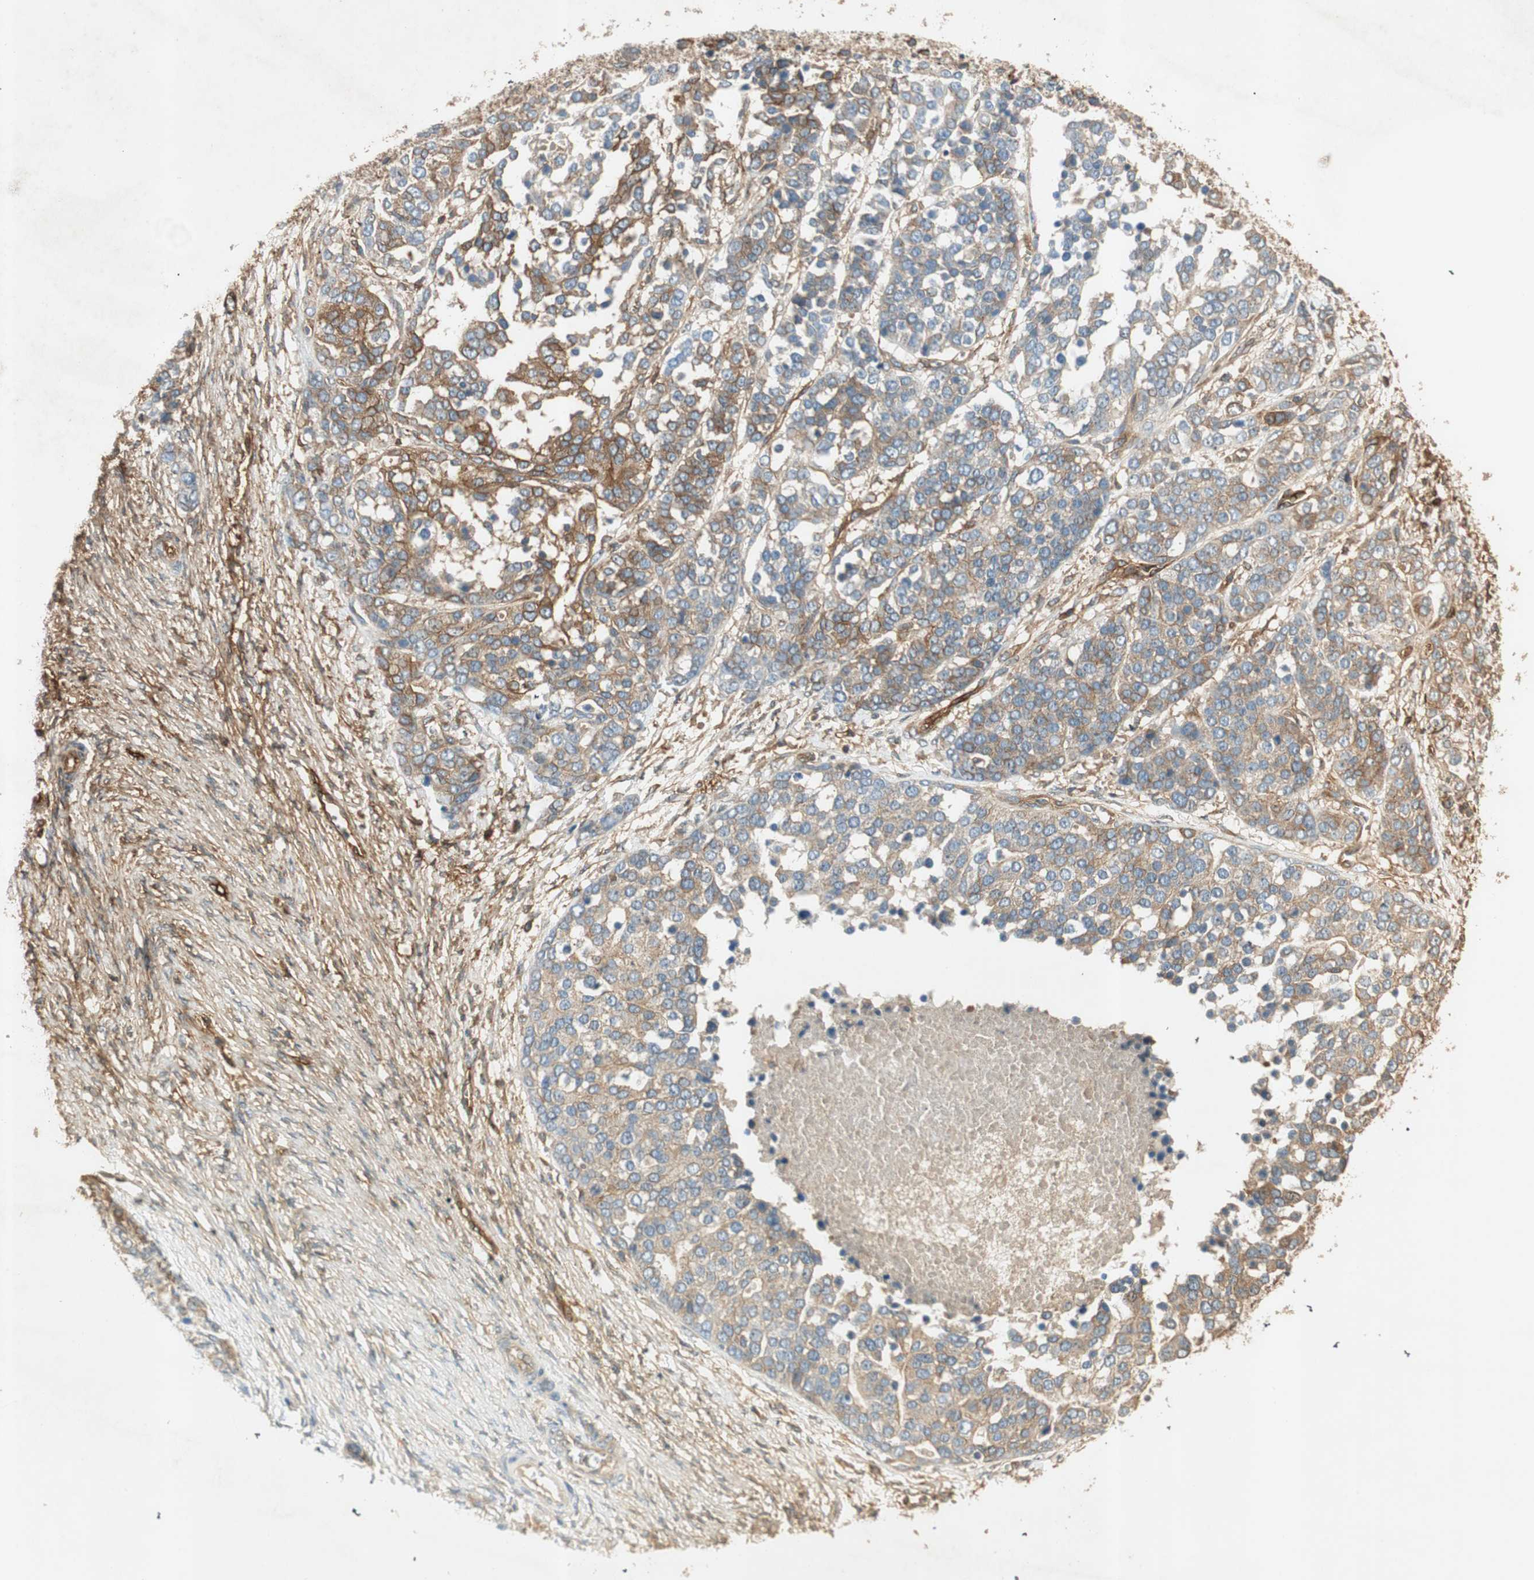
{"staining": {"intensity": "moderate", "quantity": ">75%", "location": "cytoplasmic/membranous"}, "tissue": "ovarian cancer", "cell_type": "Tumor cells", "image_type": "cancer", "snomed": [{"axis": "morphology", "description": "Cystadenocarcinoma, serous, NOS"}, {"axis": "topography", "description": "Ovary"}], "caption": "Protein staining of ovarian serous cystadenocarcinoma tissue shows moderate cytoplasmic/membranous expression in about >75% of tumor cells.", "gene": "BTN3A3", "patient": {"sex": "female", "age": 44}}